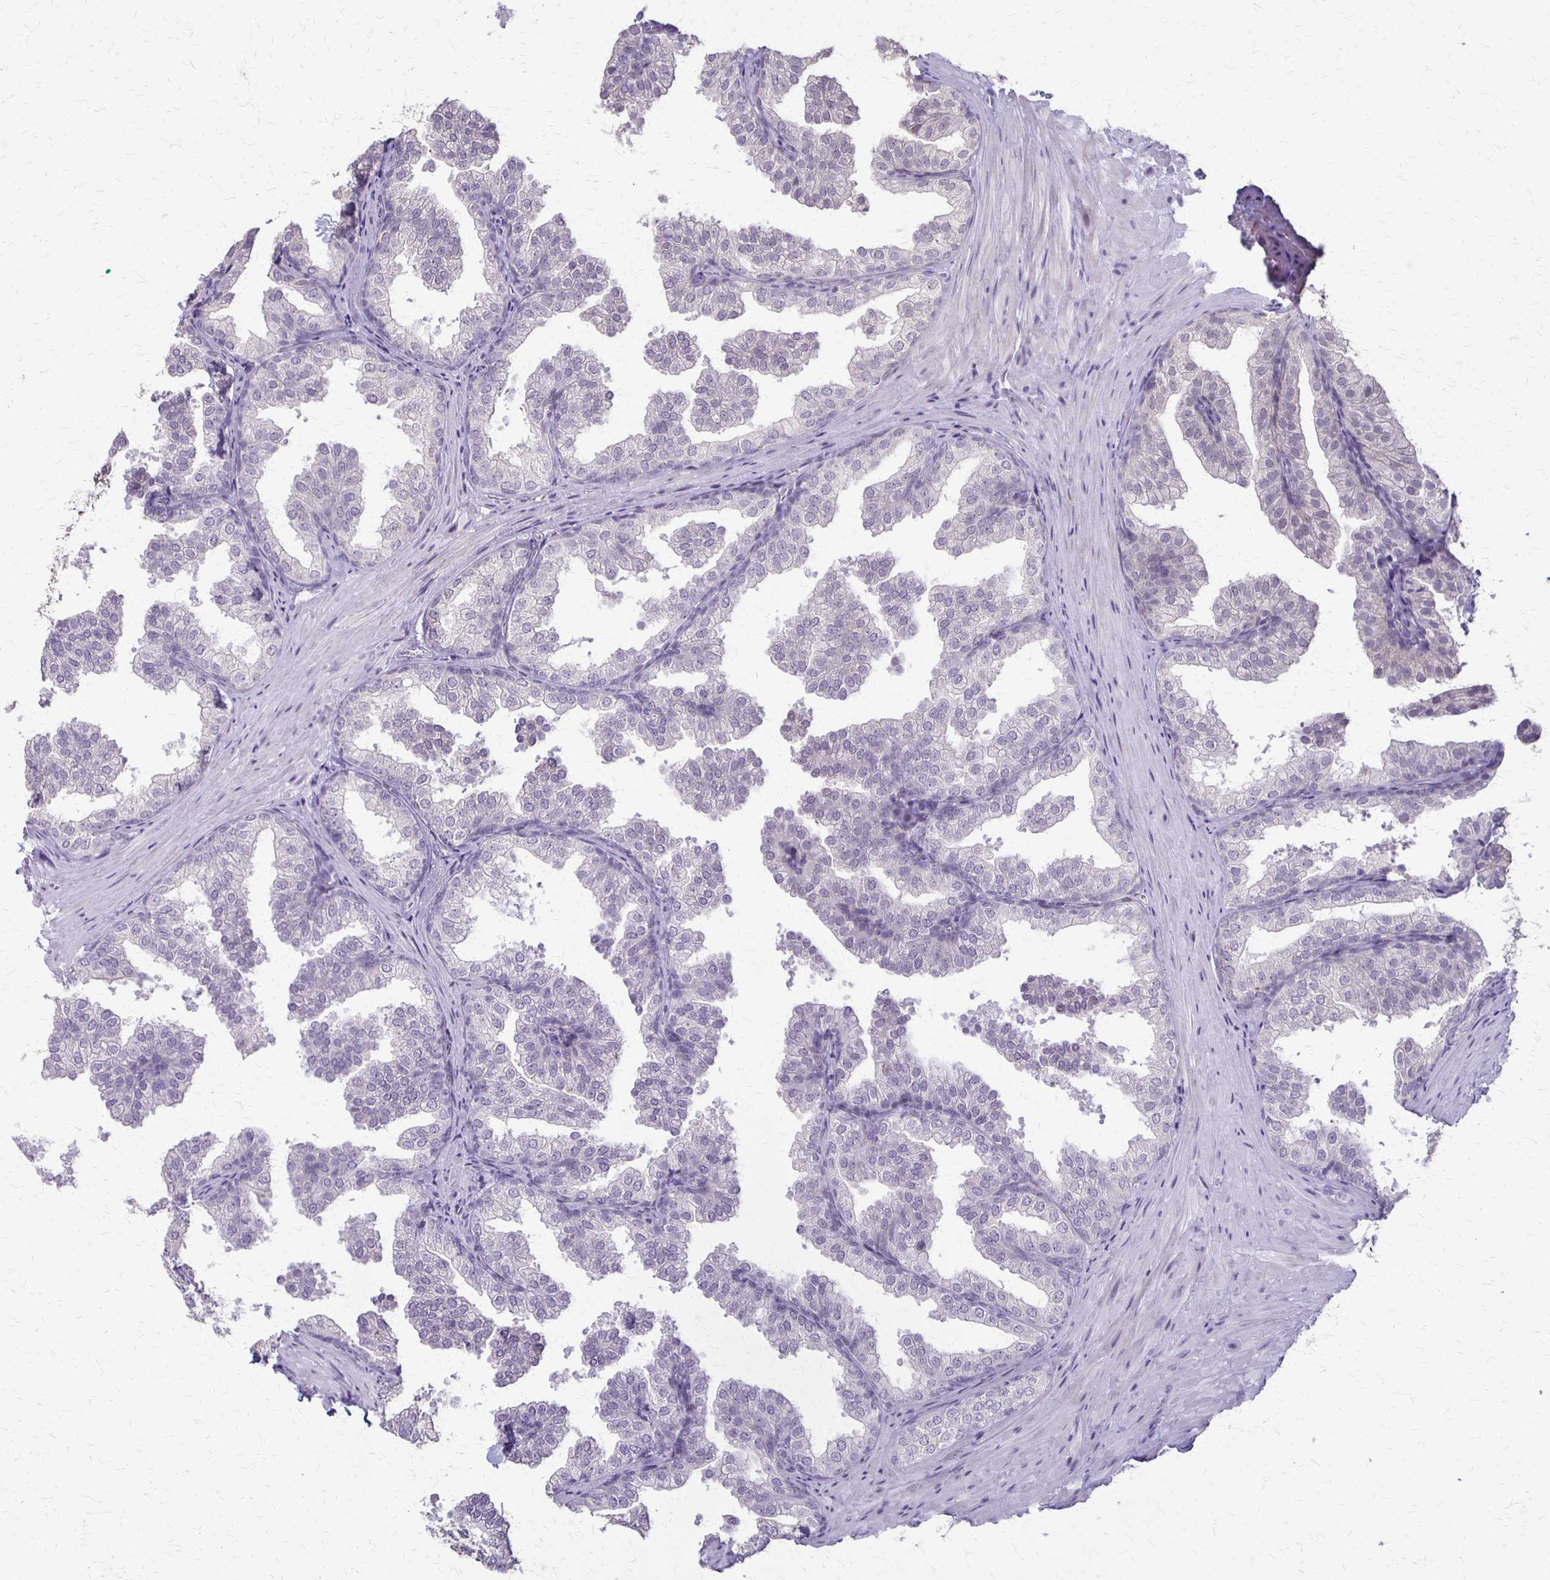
{"staining": {"intensity": "negative", "quantity": "none", "location": "none"}, "tissue": "prostate", "cell_type": "Glandular cells", "image_type": "normal", "snomed": [{"axis": "morphology", "description": "Normal tissue, NOS"}, {"axis": "topography", "description": "Prostate"}], "caption": "This micrograph is of unremarkable prostate stained with immunohistochemistry (IHC) to label a protein in brown with the nuclei are counter-stained blue. There is no positivity in glandular cells.", "gene": "SLC35E2B", "patient": {"sex": "male", "age": 37}}